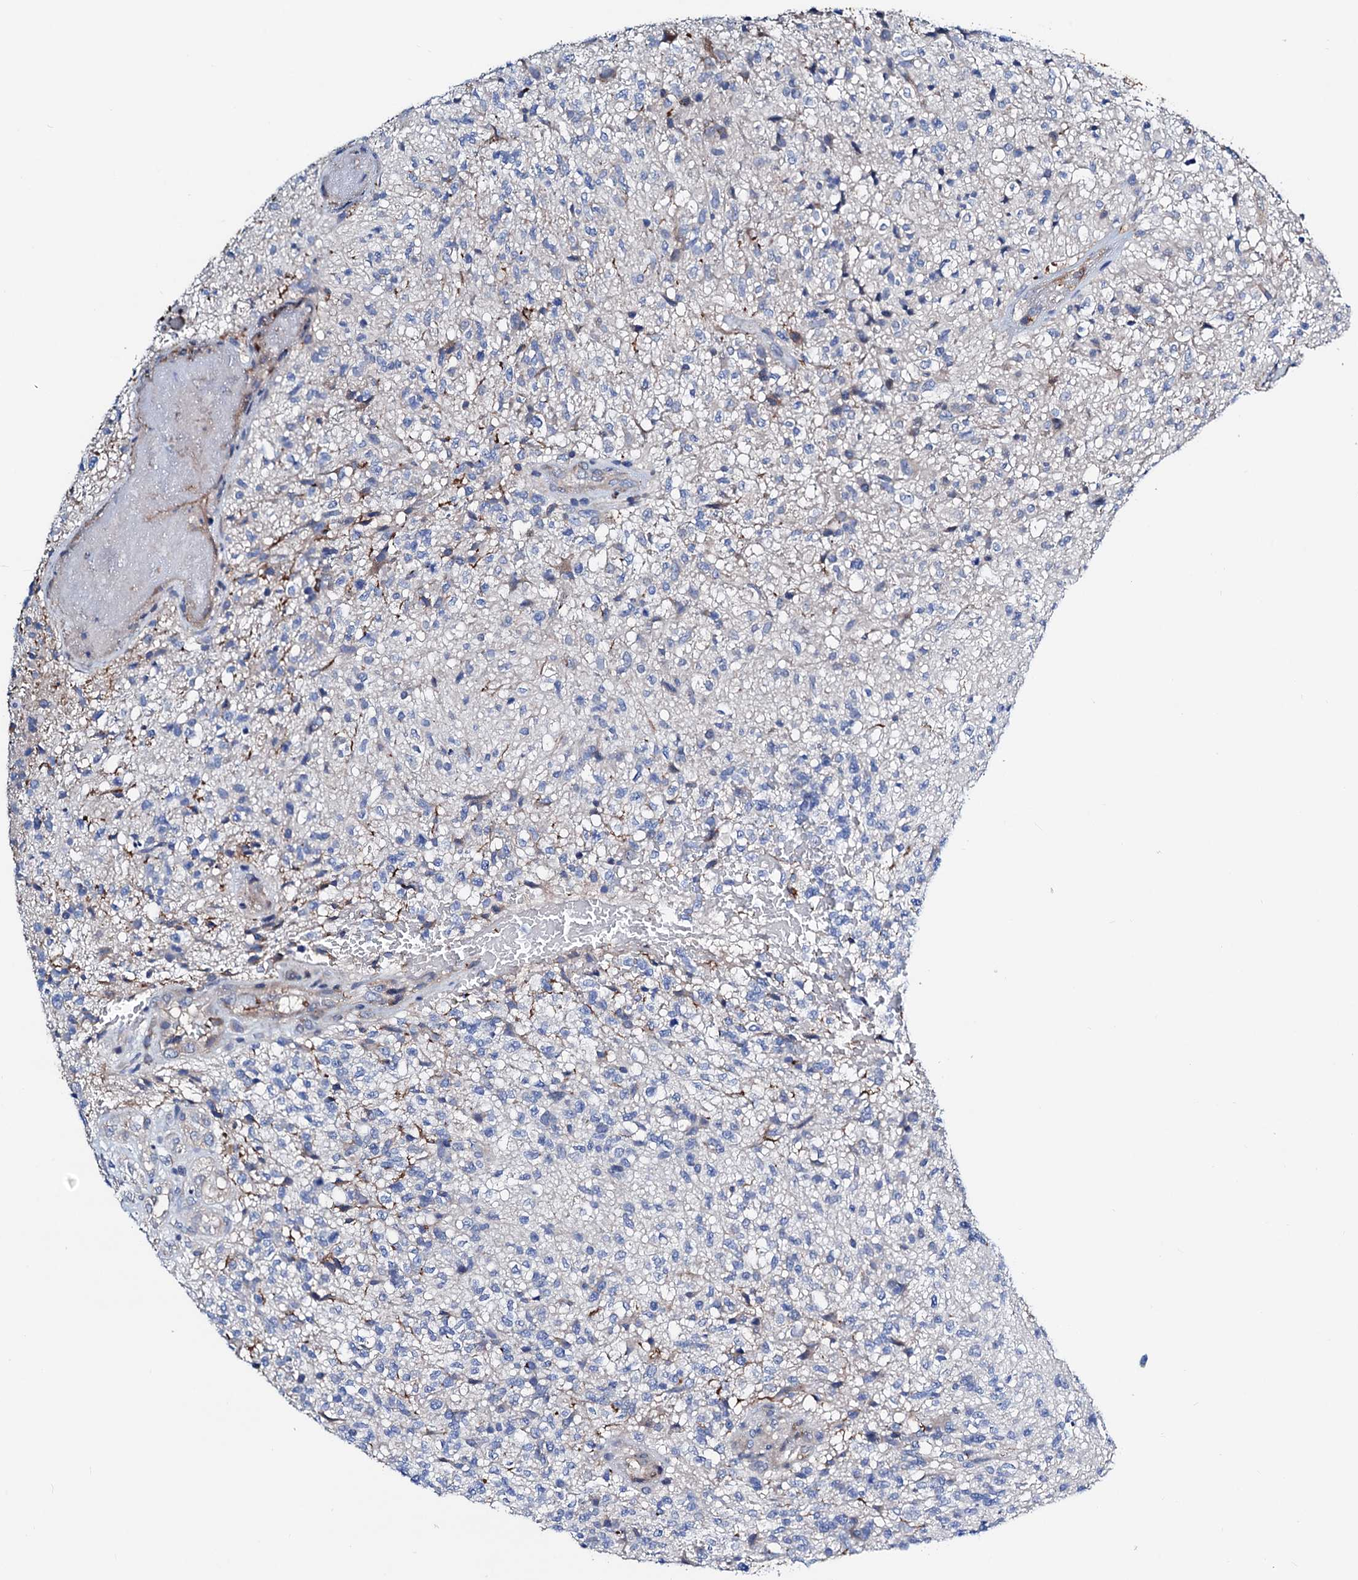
{"staining": {"intensity": "negative", "quantity": "none", "location": "none"}, "tissue": "glioma", "cell_type": "Tumor cells", "image_type": "cancer", "snomed": [{"axis": "morphology", "description": "Glioma, malignant, High grade"}, {"axis": "topography", "description": "Brain"}], "caption": "Malignant high-grade glioma was stained to show a protein in brown. There is no significant positivity in tumor cells.", "gene": "GCOM1", "patient": {"sex": "male", "age": 56}}